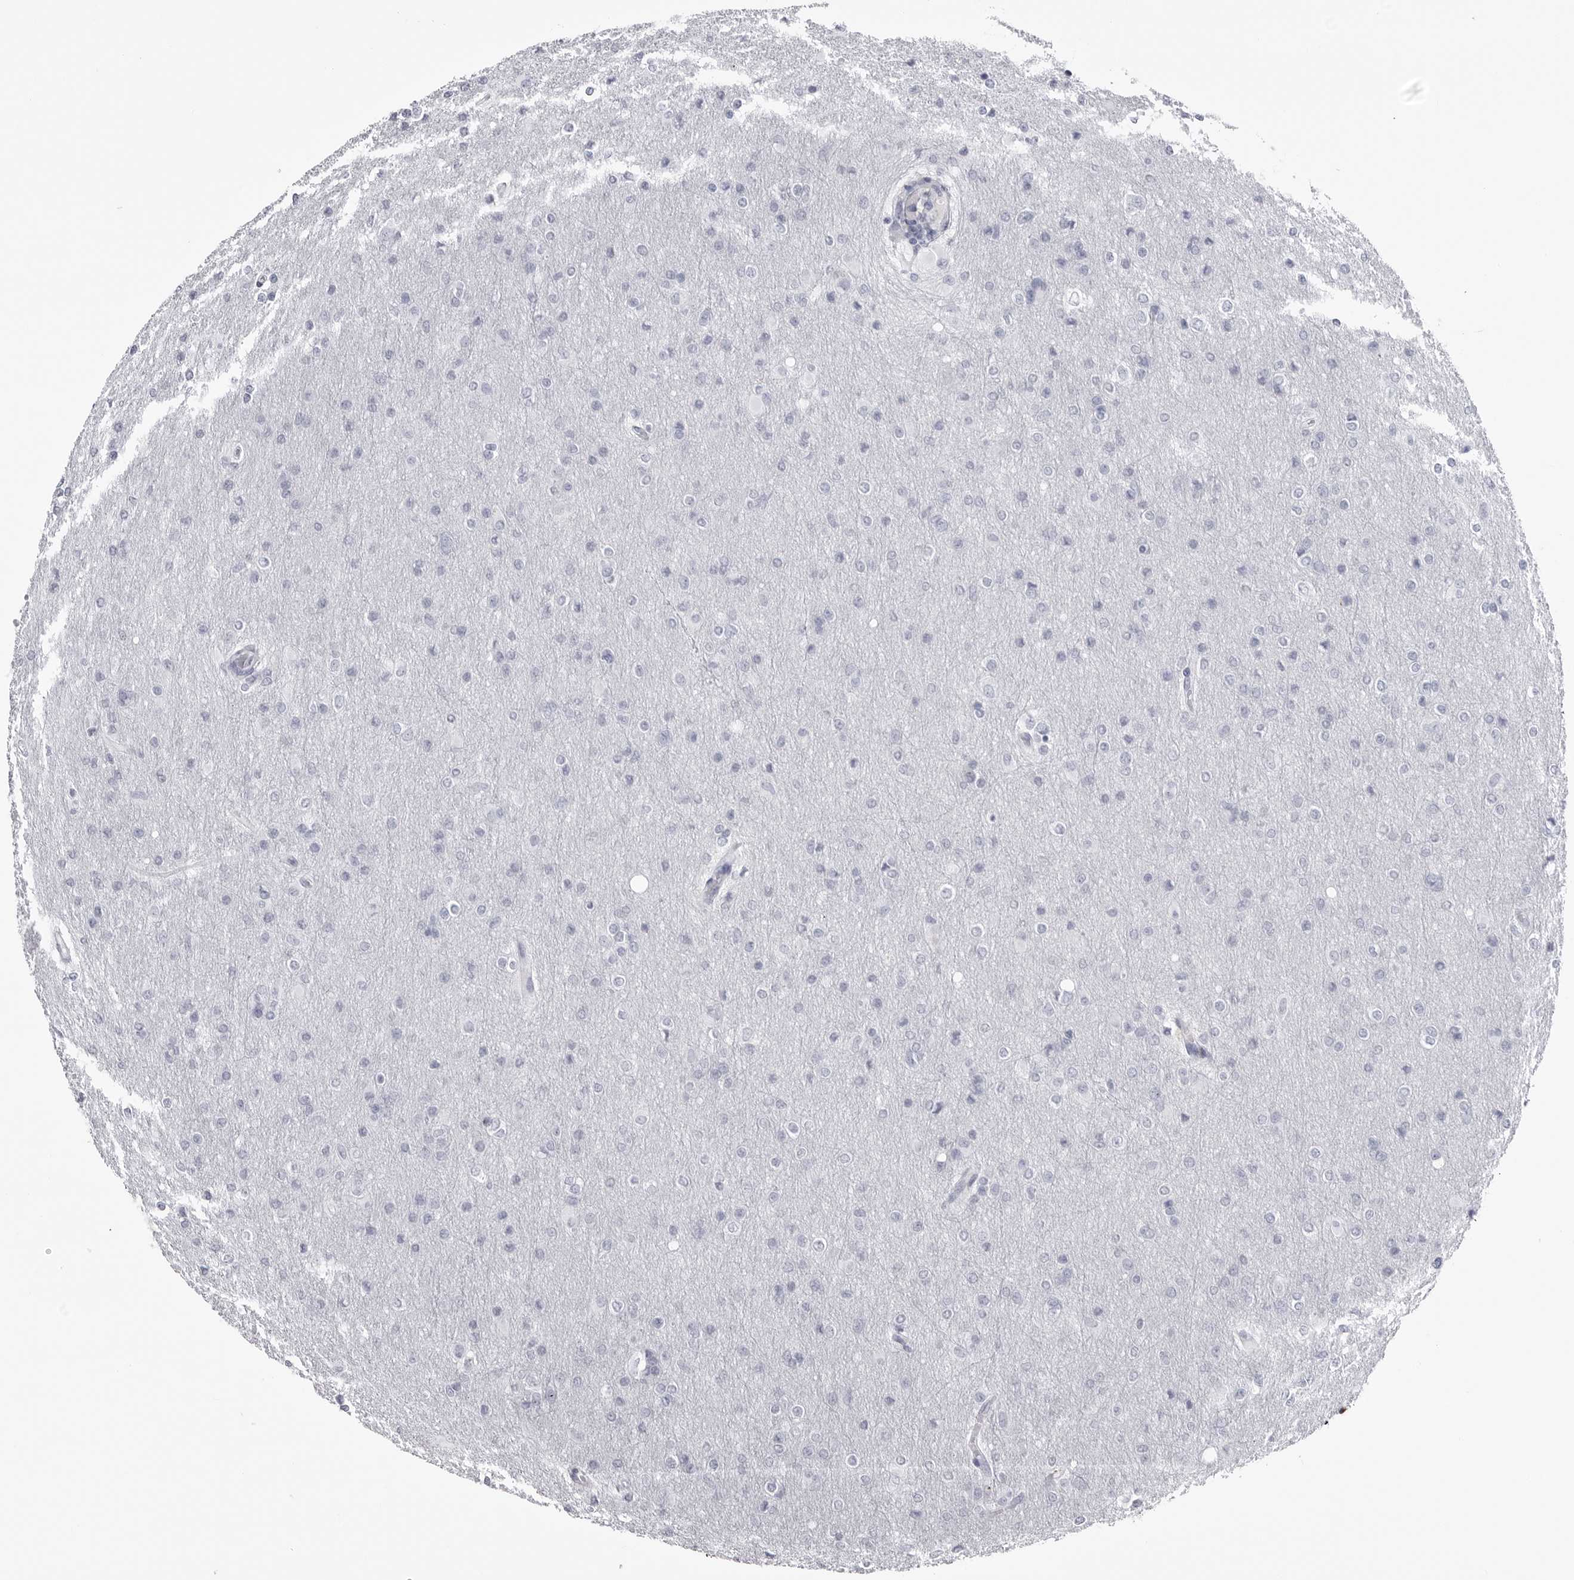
{"staining": {"intensity": "negative", "quantity": "none", "location": "none"}, "tissue": "glioma", "cell_type": "Tumor cells", "image_type": "cancer", "snomed": [{"axis": "morphology", "description": "Glioma, malignant, High grade"}, {"axis": "topography", "description": "Cerebral cortex"}], "caption": "Immunohistochemistry photomicrograph of glioma stained for a protein (brown), which shows no expression in tumor cells. (Brightfield microscopy of DAB immunohistochemistry (IHC) at high magnification).", "gene": "COL26A1", "patient": {"sex": "female", "age": 36}}